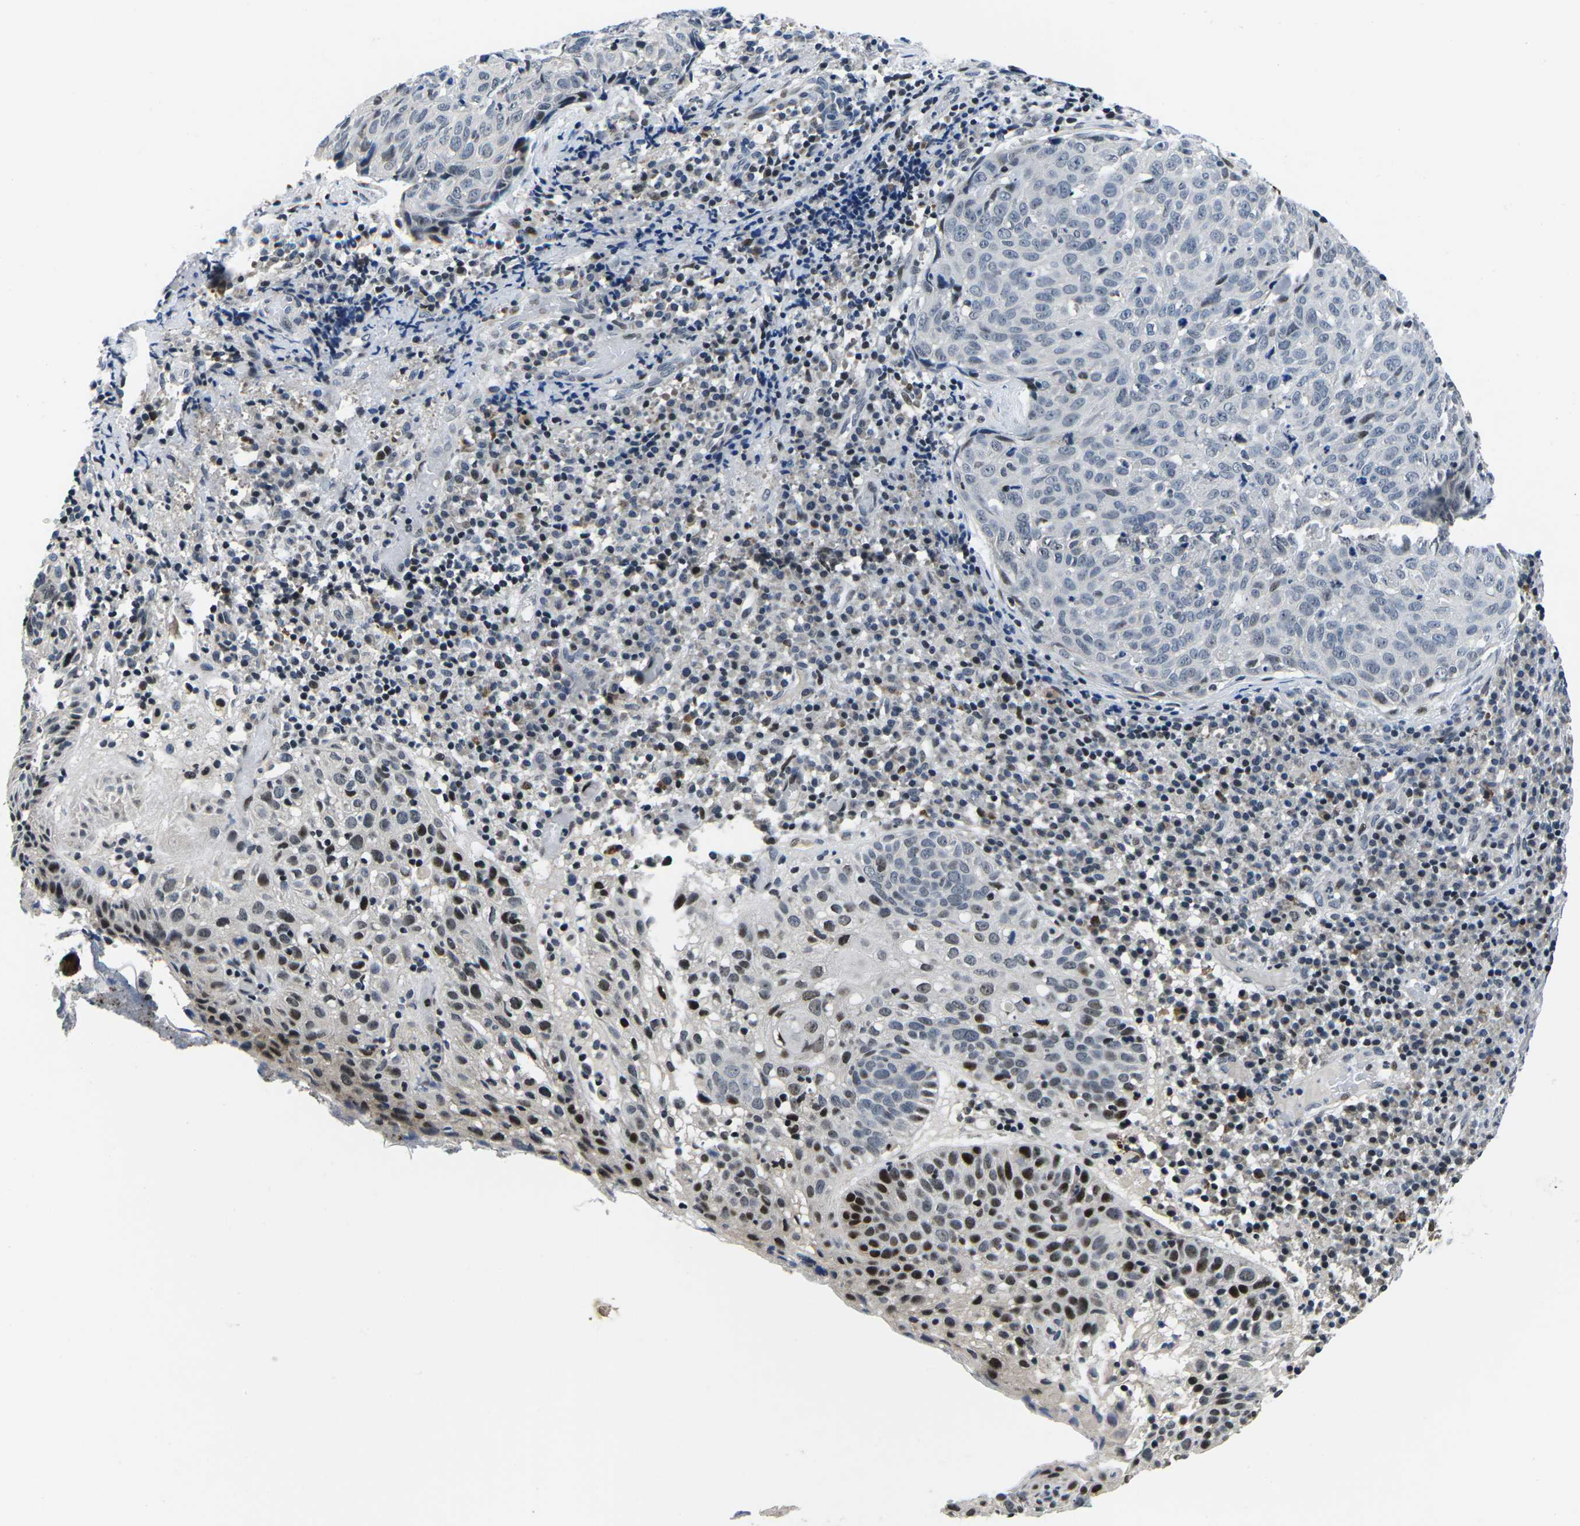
{"staining": {"intensity": "moderate", "quantity": "<25%", "location": "nuclear"}, "tissue": "skin cancer", "cell_type": "Tumor cells", "image_type": "cancer", "snomed": [{"axis": "morphology", "description": "Squamous cell carcinoma in situ, NOS"}, {"axis": "morphology", "description": "Squamous cell carcinoma, NOS"}, {"axis": "topography", "description": "Skin"}], "caption": "Human skin squamous cell carcinoma stained with a brown dye exhibits moderate nuclear positive expression in about <25% of tumor cells.", "gene": "CDC73", "patient": {"sex": "male", "age": 93}}